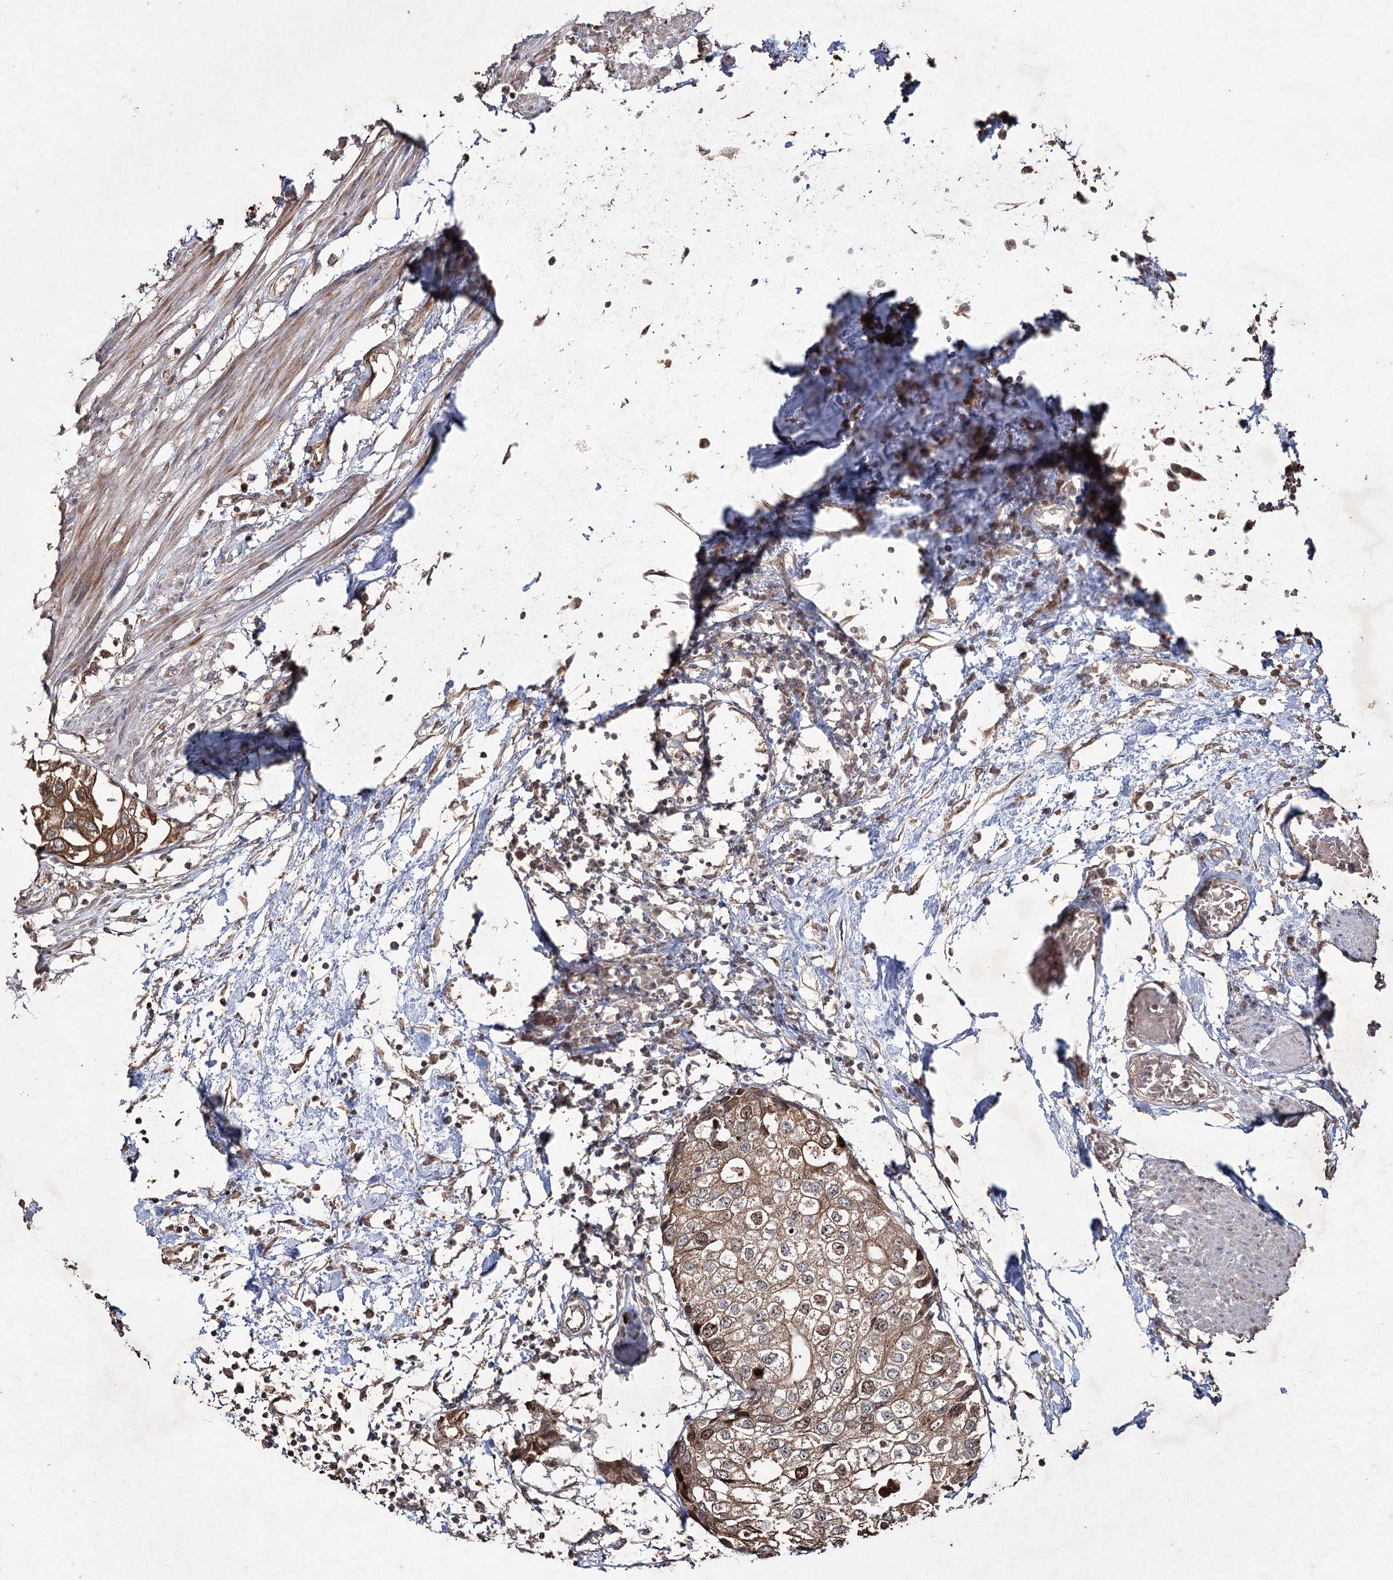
{"staining": {"intensity": "moderate", "quantity": ">75%", "location": "cytoplasmic/membranous,nuclear"}, "tissue": "urothelial cancer", "cell_type": "Tumor cells", "image_type": "cancer", "snomed": [{"axis": "morphology", "description": "Urothelial carcinoma, High grade"}, {"axis": "topography", "description": "Urinary bladder"}], "caption": "Immunohistochemistry (IHC) (DAB (3,3'-diaminobenzidine)) staining of human urothelial cancer reveals moderate cytoplasmic/membranous and nuclear protein expression in approximately >75% of tumor cells. The staining was performed using DAB (3,3'-diaminobenzidine) to visualize the protein expression in brown, while the nuclei were stained in blue with hematoxylin (Magnification: 20x).", "gene": "PRC1", "patient": {"sex": "male", "age": 64}}